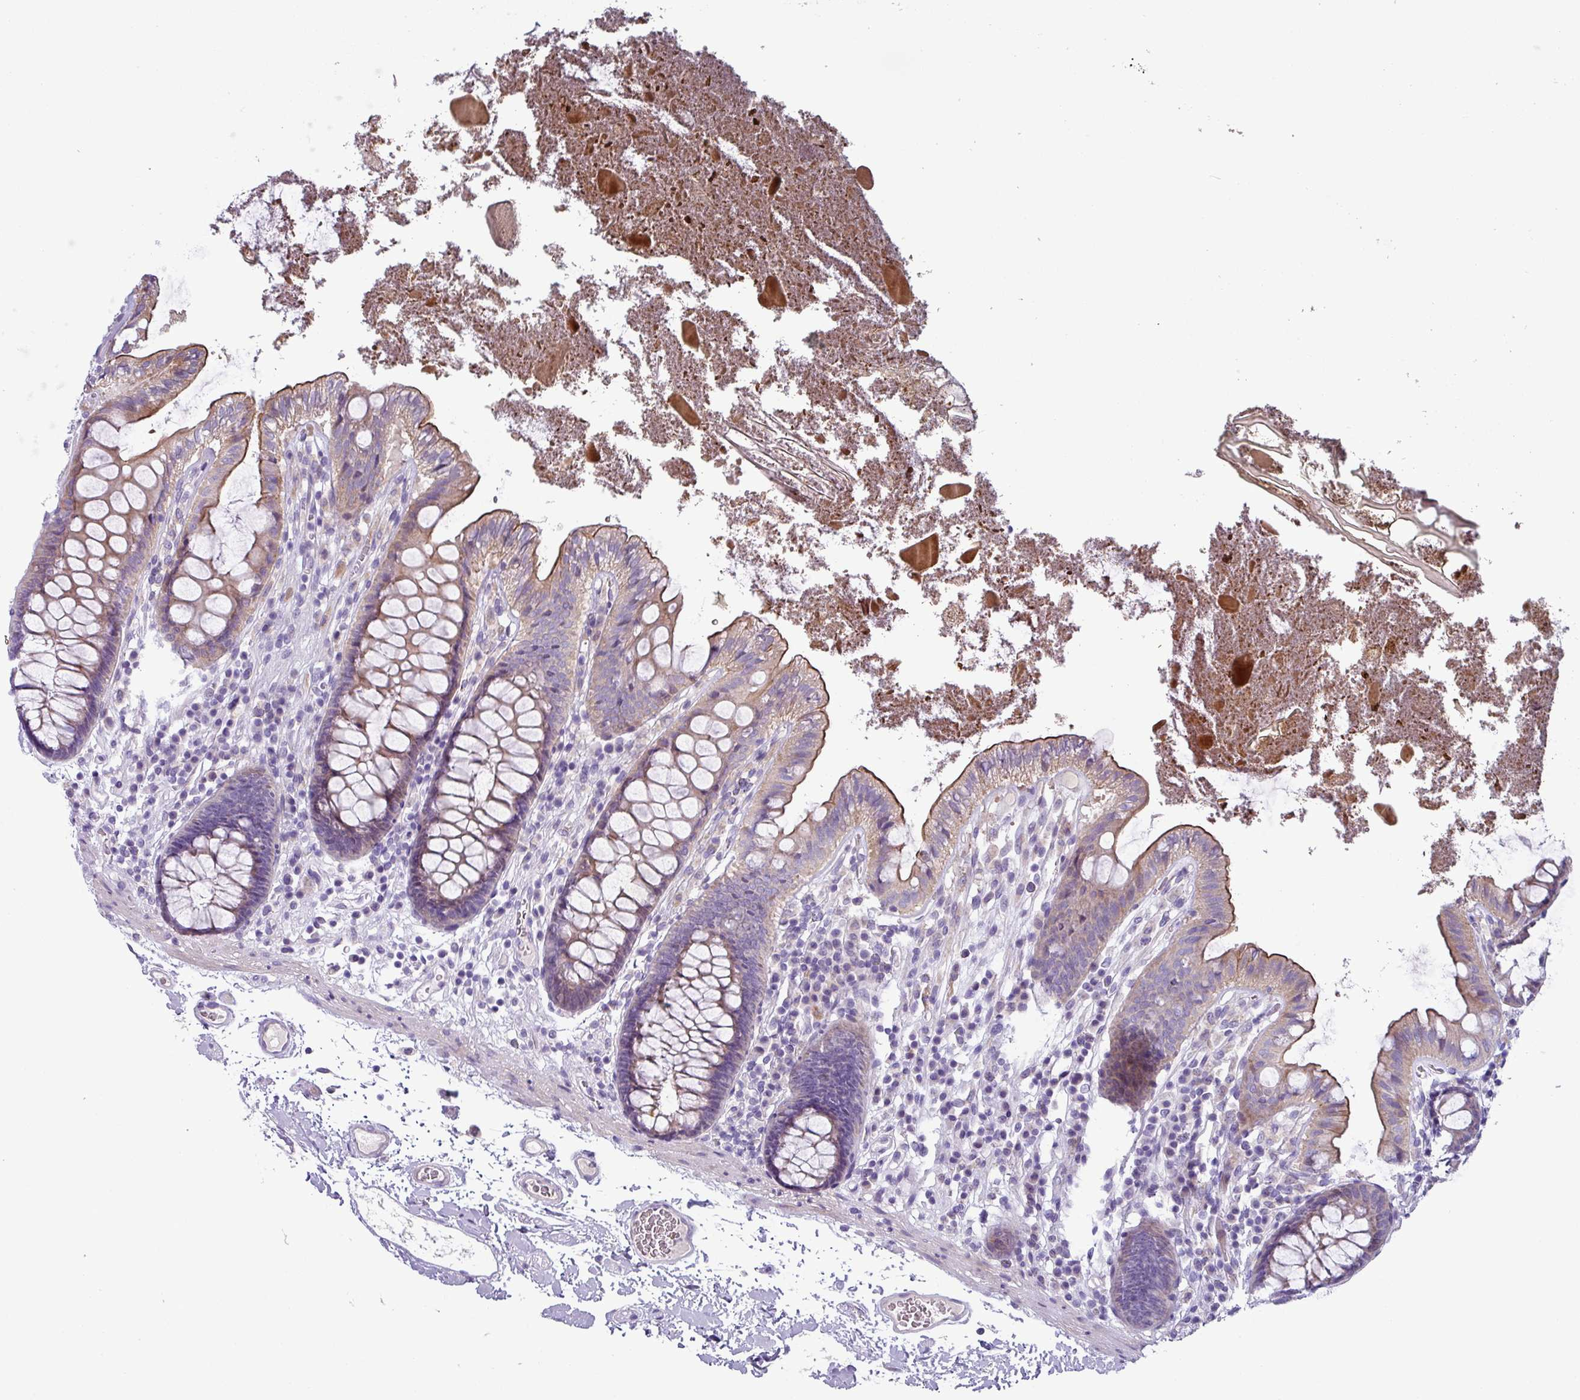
{"staining": {"intensity": "negative", "quantity": "none", "location": "none"}, "tissue": "colon", "cell_type": "Endothelial cells", "image_type": "normal", "snomed": [{"axis": "morphology", "description": "Normal tissue, NOS"}, {"axis": "topography", "description": "Colon"}], "caption": "Image shows no significant protein expression in endothelial cells of unremarkable colon.", "gene": "RGS16", "patient": {"sex": "male", "age": 84}}